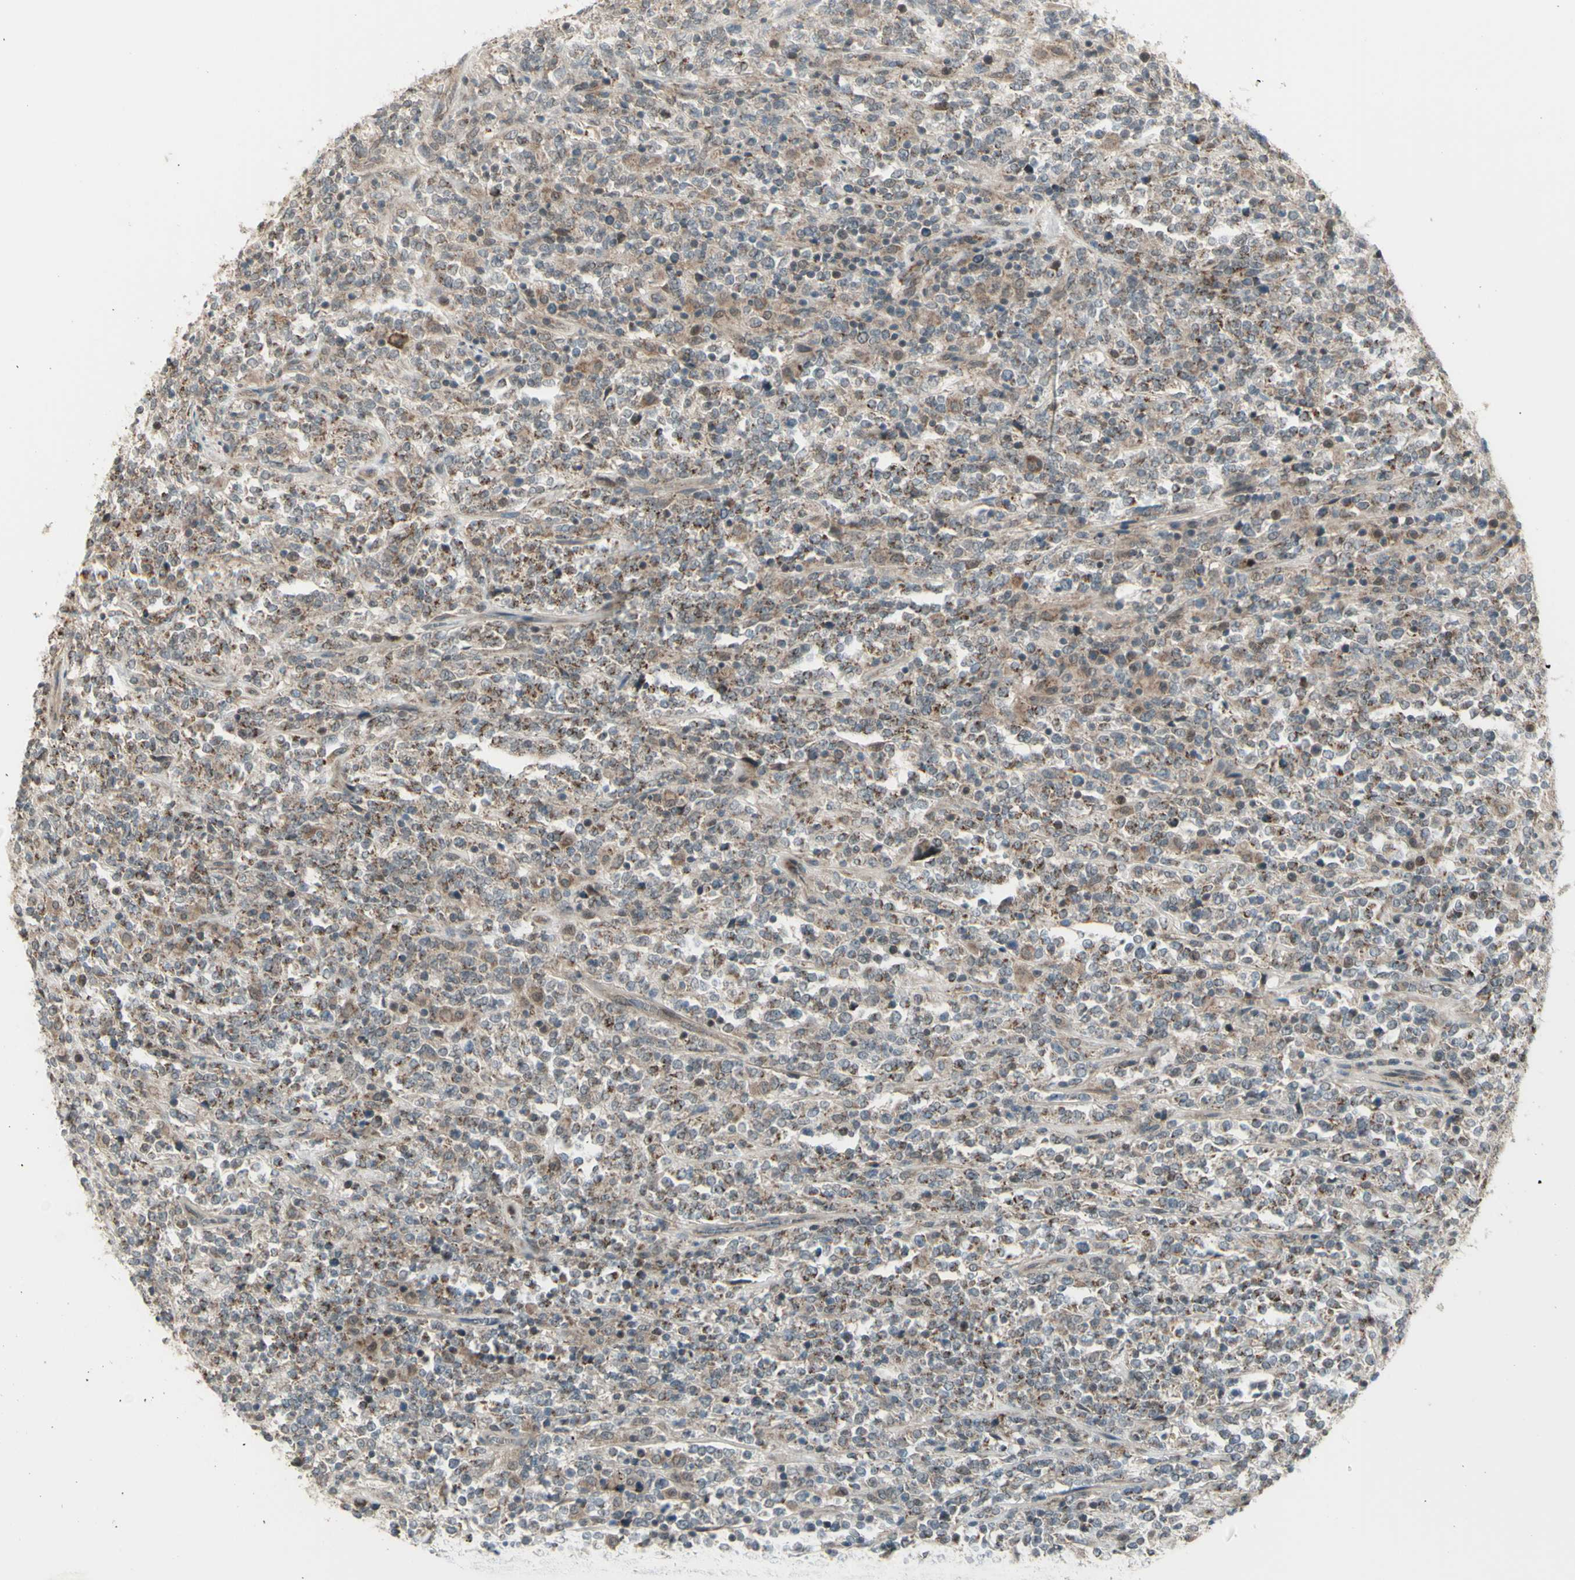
{"staining": {"intensity": "moderate", "quantity": "25%-75%", "location": "cytoplasmic/membranous"}, "tissue": "lymphoma", "cell_type": "Tumor cells", "image_type": "cancer", "snomed": [{"axis": "morphology", "description": "Malignant lymphoma, non-Hodgkin's type, High grade"}, {"axis": "topography", "description": "Soft tissue"}], "caption": "Immunohistochemistry image of lymphoma stained for a protein (brown), which shows medium levels of moderate cytoplasmic/membranous staining in approximately 25%-75% of tumor cells.", "gene": "OSTM1", "patient": {"sex": "male", "age": 18}}